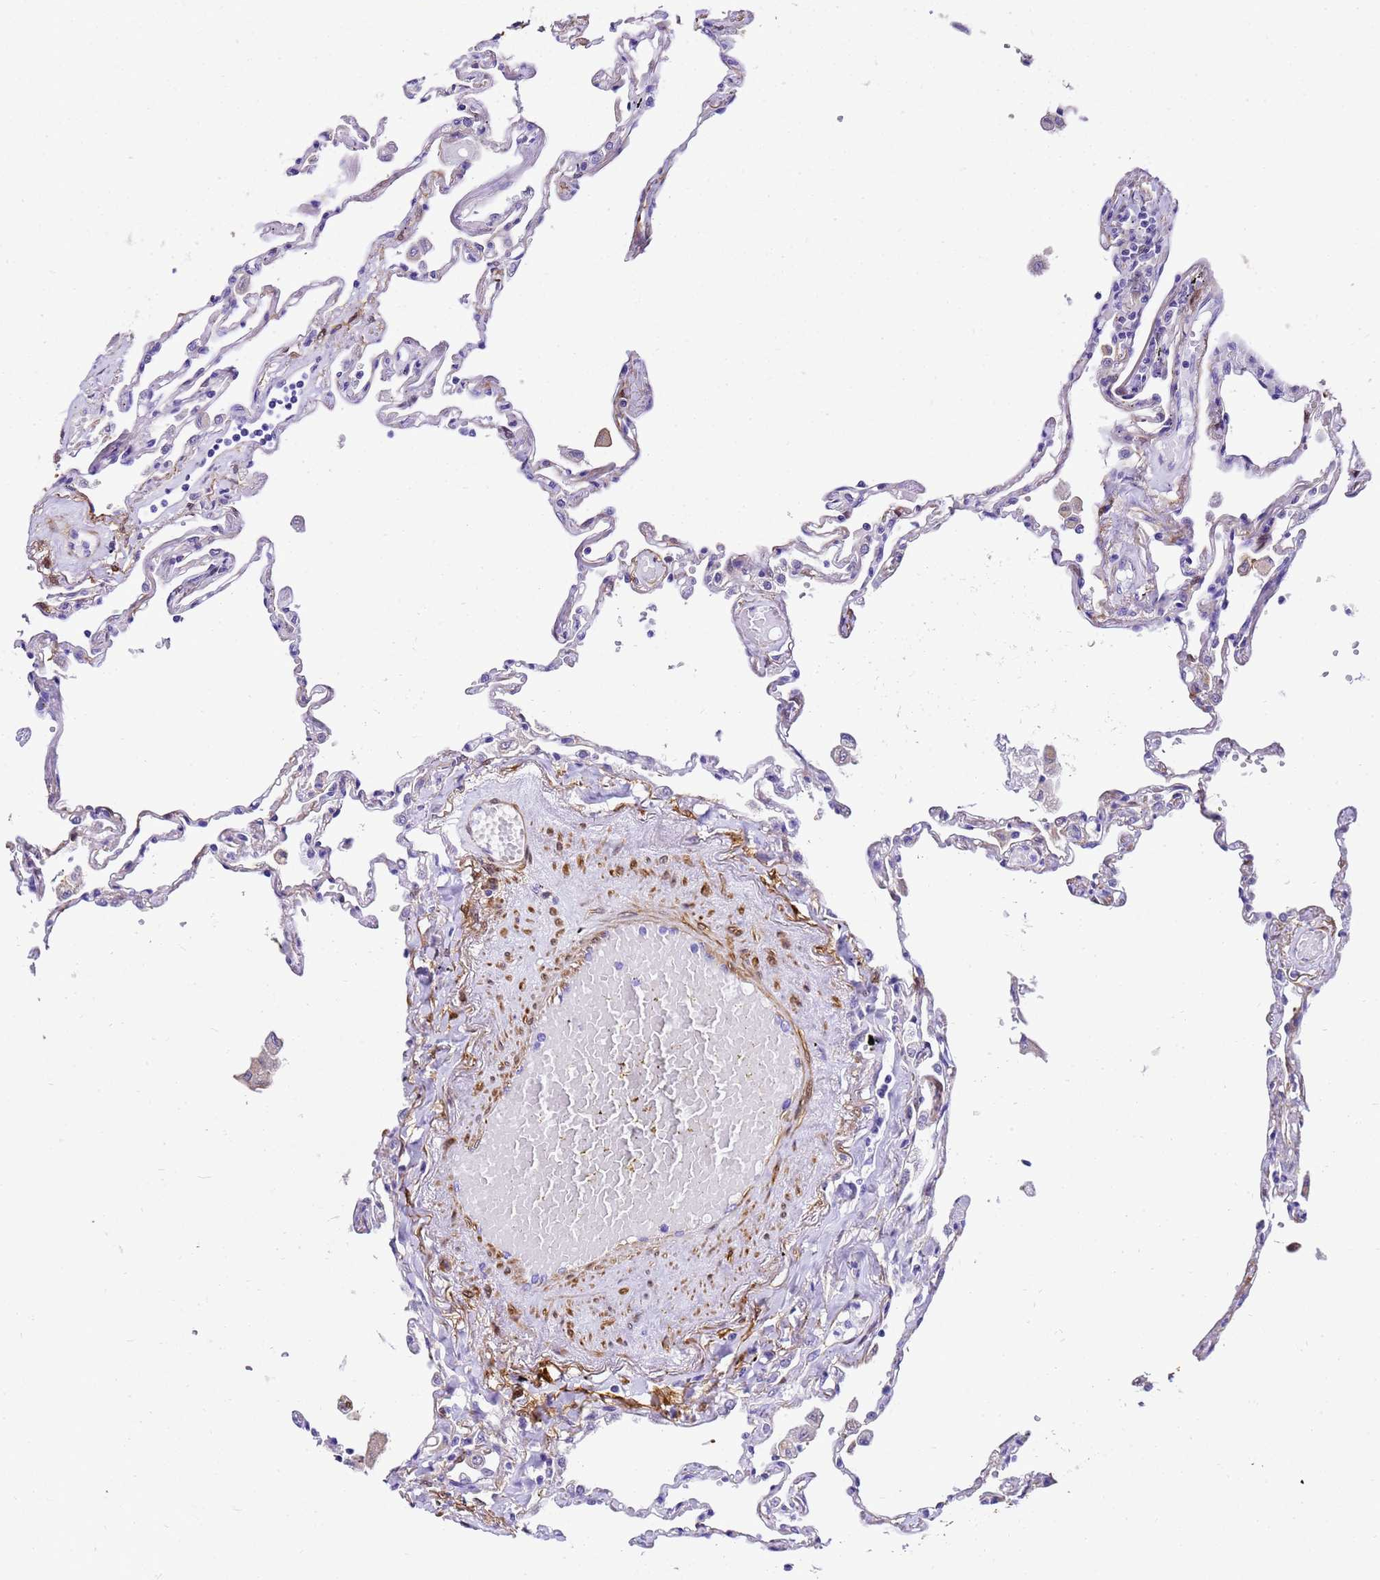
{"staining": {"intensity": "negative", "quantity": "none", "location": "none"}, "tissue": "lung", "cell_type": "Alveolar cells", "image_type": "normal", "snomed": [{"axis": "morphology", "description": "Normal tissue, NOS"}, {"axis": "topography", "description": "Lung"}], "caption": "Lung stained for a protein using IHC demonstrates no positivity alveolar cells.", "gene": "HSPB6", "patient": {"sex": "female", "age": 67}}